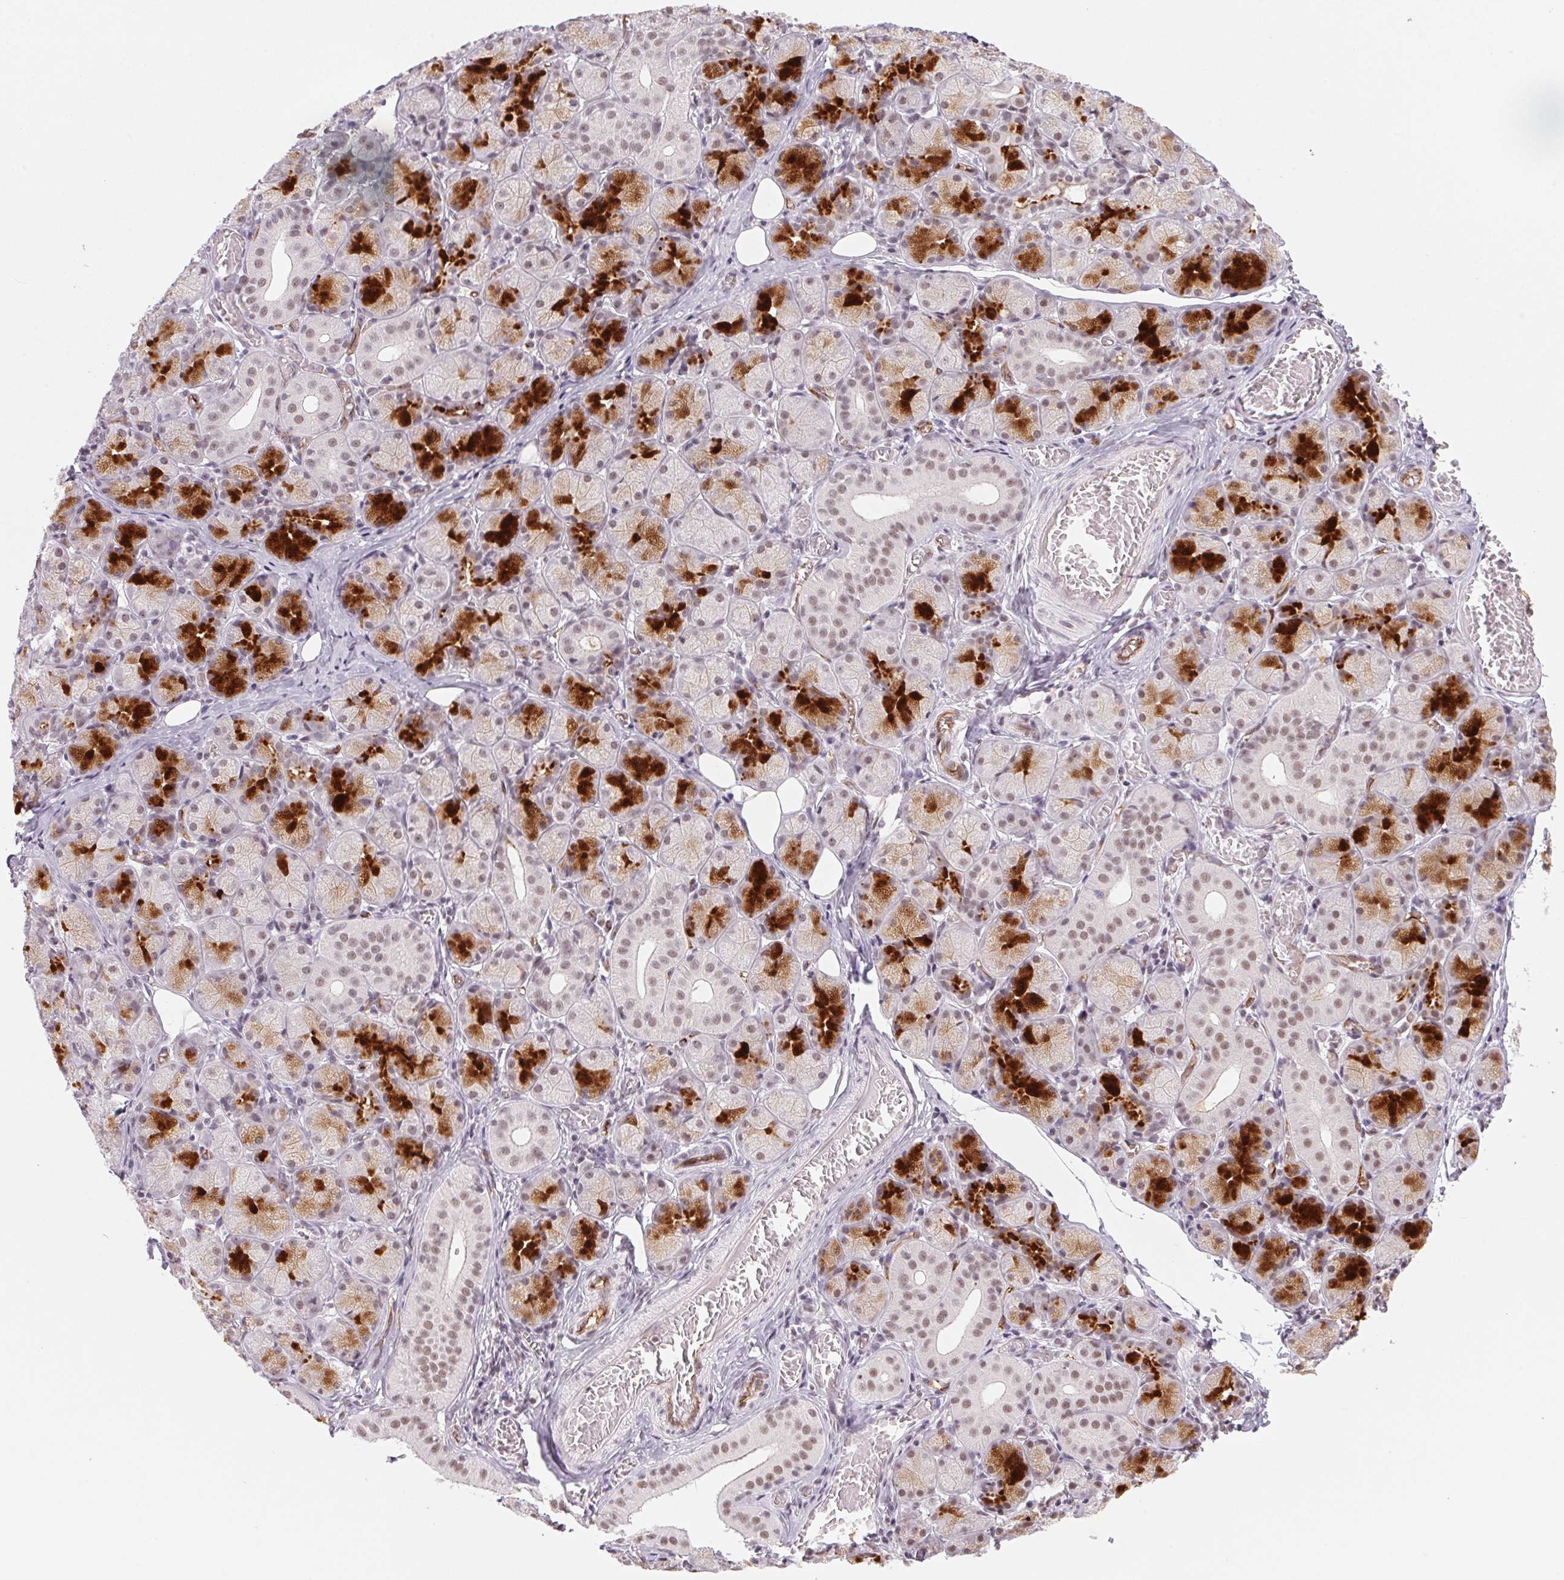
{"staining": {"intensity": "strong", "quantity": "25%-75%", "location": "cytoplasmic/membranous,nuclear"}, "tissue": "salivary gland", "cell_type": "Glandular cells", "image_type": "normal", "snomed": [{"axis": "morphology", "description": "Normal tissue, NOS"}, {"axis": "topography", "description": "Salivary gland"}, {"axis": "topography", "description": "Peripheral nerve tissue"}], "caption": "Salivary gland stained with DAB IHC shows high levels of strong cytoplasmic/membranous,nuclear staining in approximately 25%-75% of glandular cells.", "gene": "SRSF7", "patient": {"sex": "female", "age": 24}}